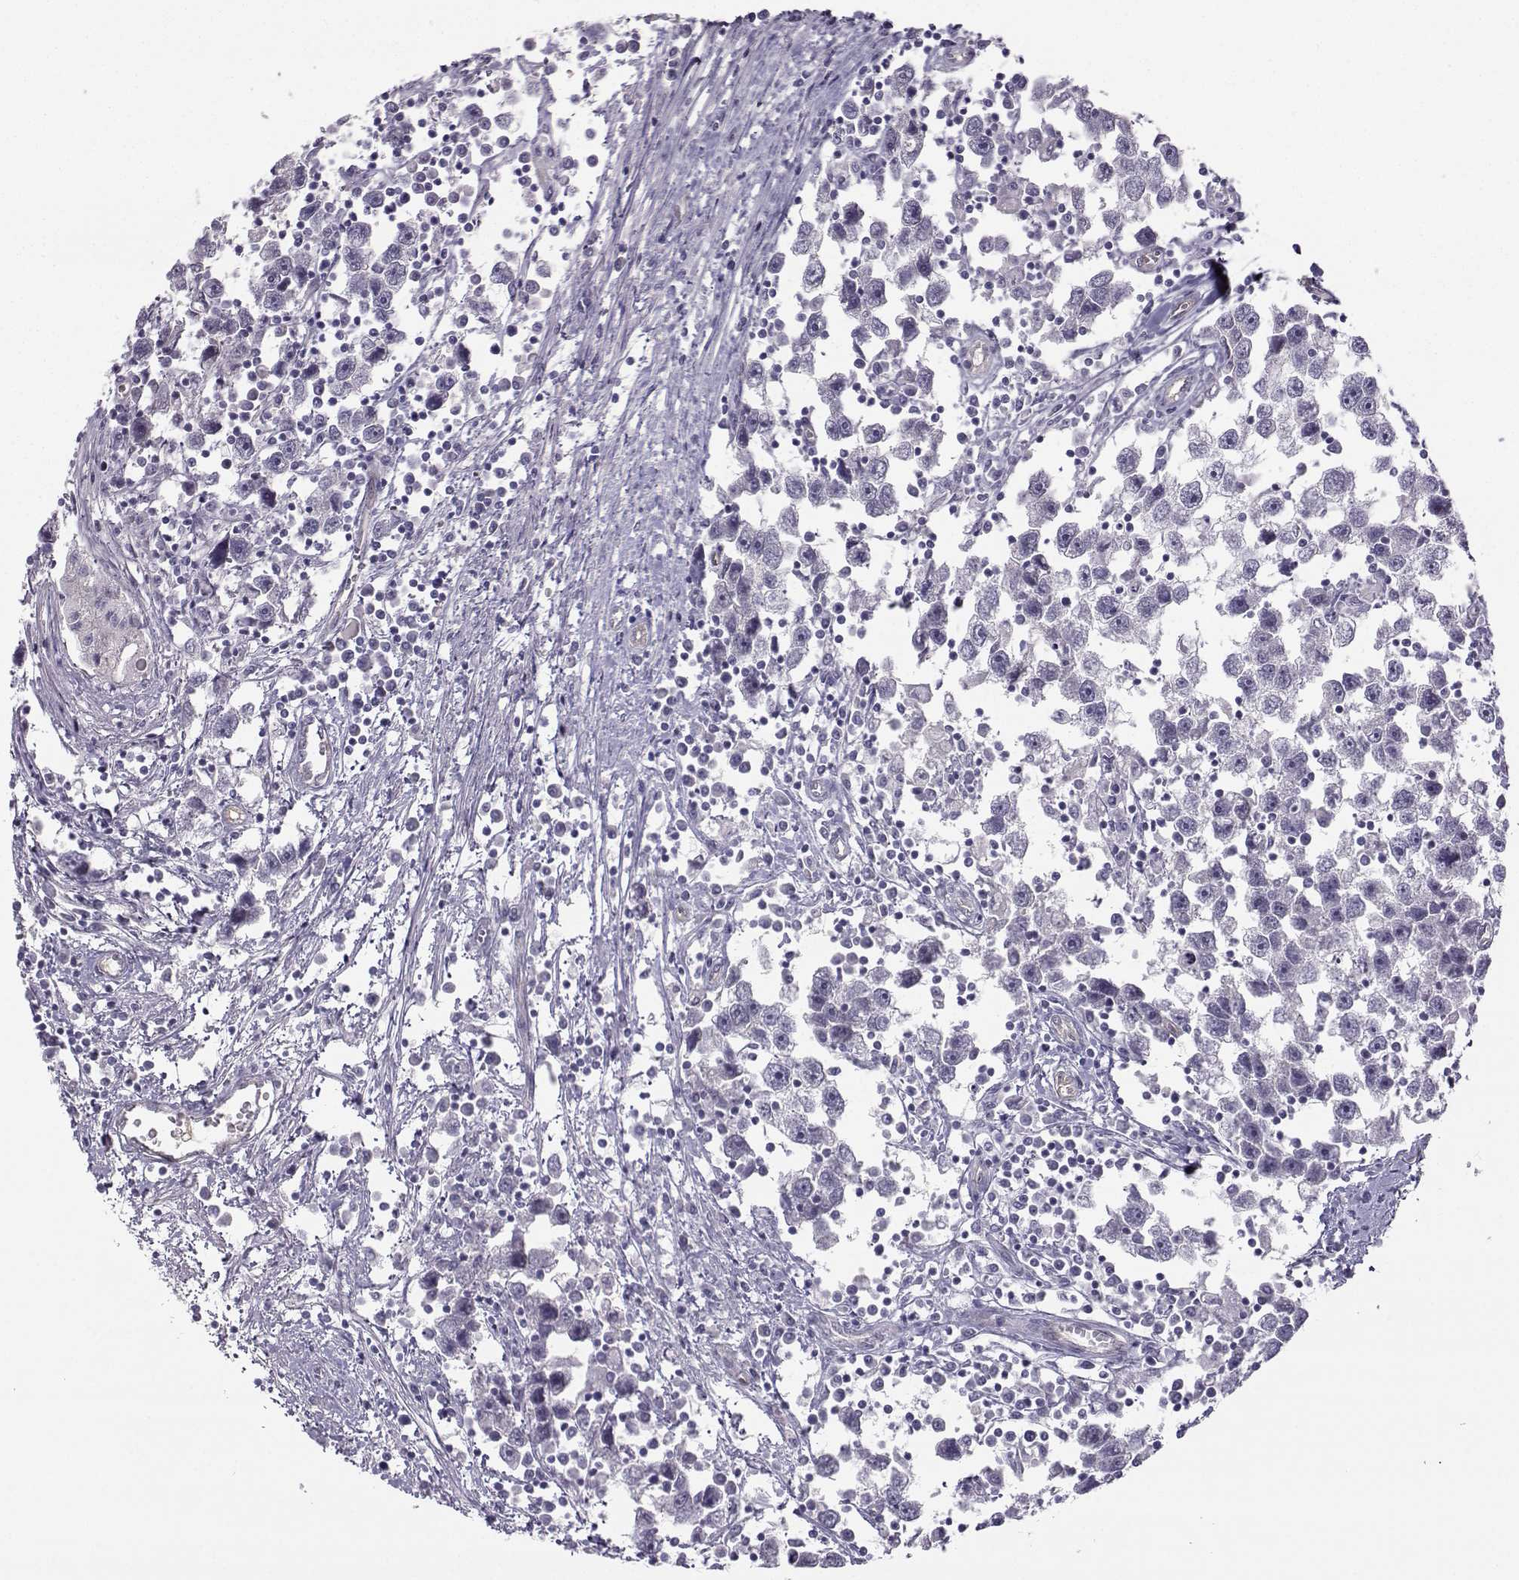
{"staining": {"intensity": "negative", "quantity": "none", "location": "none"}, "tissue": "testis cancer", "cell_type": "Tumor cells", "image_type": "cancer", "snomed": [{"axis": "morphology", "description": "Seminoma, NOS"}, {"axis": "topography", "description": "Testis"}], "caption": "There is no significant staining in tumor cells of testis cancer.", "gene": "NQO1", "patient": {"sex": "male", "age": 30}}